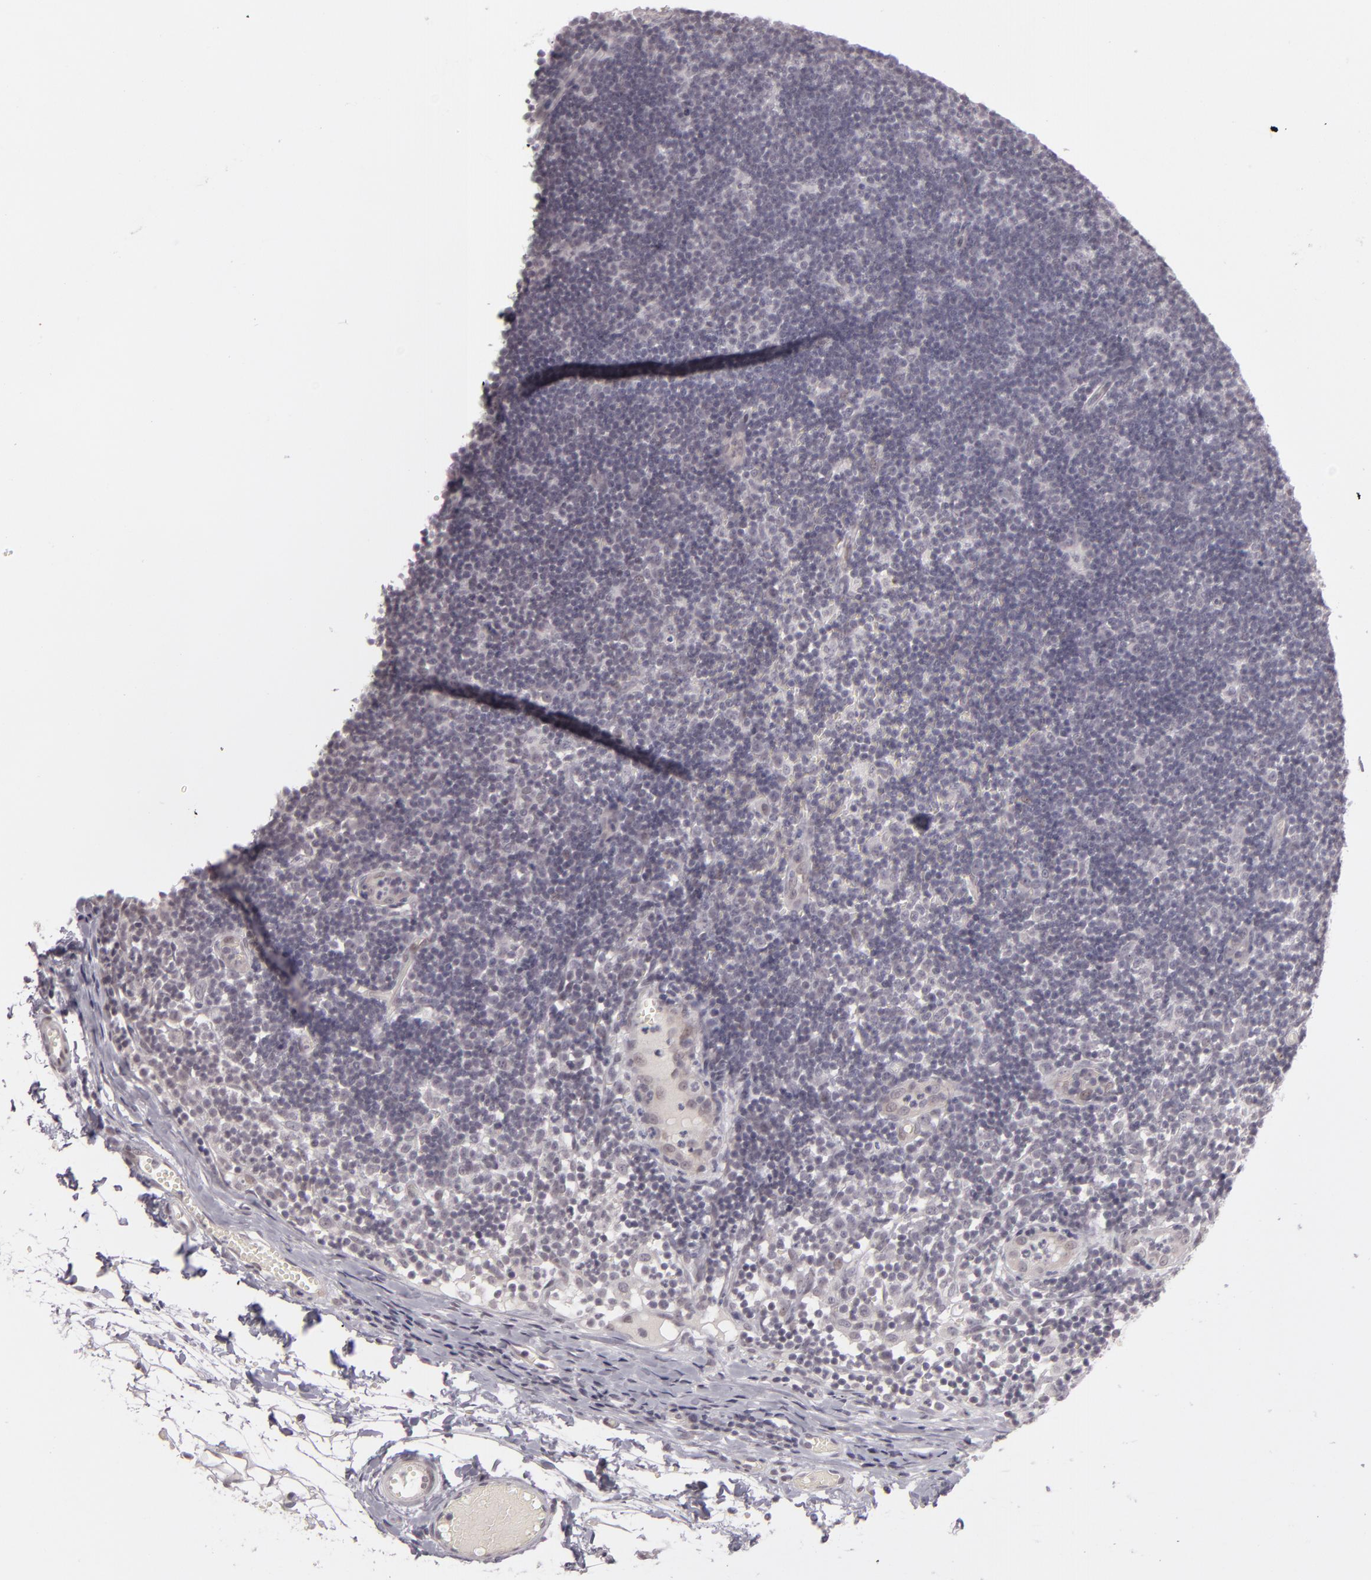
{"staining": {"intensity": "negative", "quantity": "none", "location": "none"}, "tissue": "lymph node", "cell_type": "Non-germinal center cells", "image_type": "normal", "snomed": [{"axis": "morphology", "description": "Normal tissue, NOS"}, {"axis": "morphology", "description": "Inflammation, NOS"}, {"axis": "topography", "description": "Lymph node"}, {"axis": "topography", "description": "Salivary gland"}], "caption": "A high-resolution micrograph shows immunohistochemistry (IHC) staining of normal lymph node, which displays no significant positivity in non-germinal center cells. (DAB (3,3'-diaminobenzidine) immunohistochemistry, high magnification).", "gene": "ZNF205", "patient": {"sex": "male", "age": 3}}